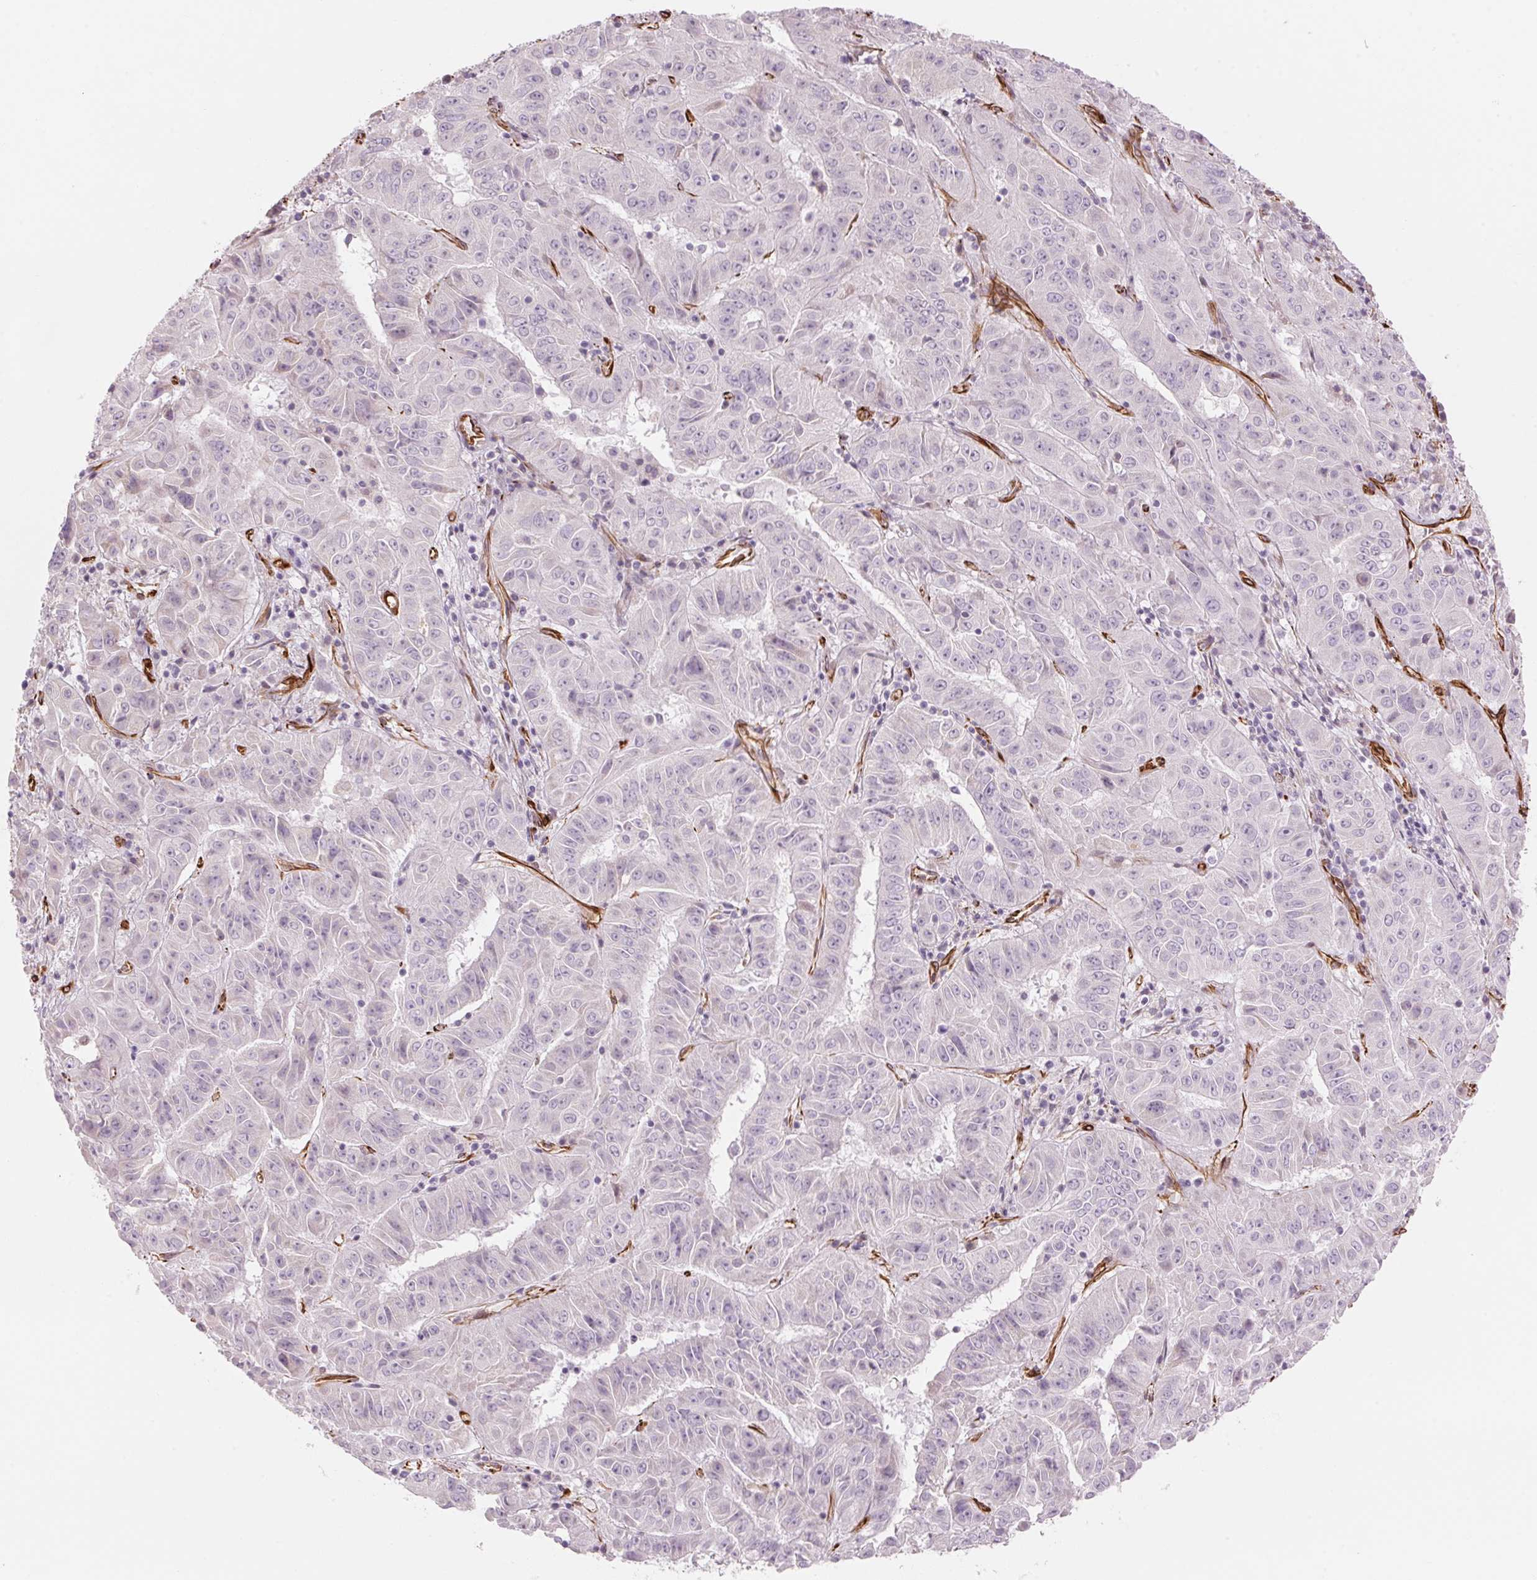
{"staining": {"intensity": "negative", "quantity": "none", "location": "none"}, "tissue": "pancreatic cancer", "cell_type": "Tumor cells", "image_type": "cancer", "snomed": [{"axis": "morphology", "description": "Adenocarcinoma, NOS"}, {"axis": "topography", "description": "Pancreas"}], "caption": "DAB (3,3'-diaminobenzidine) immunohistochemical staining of human pancreatic cancer (adenocarcinoma) reveals no significant positivity in tumor cells.", "gene": "CLPS", "patient": {"sex": "male", "age": 63}}